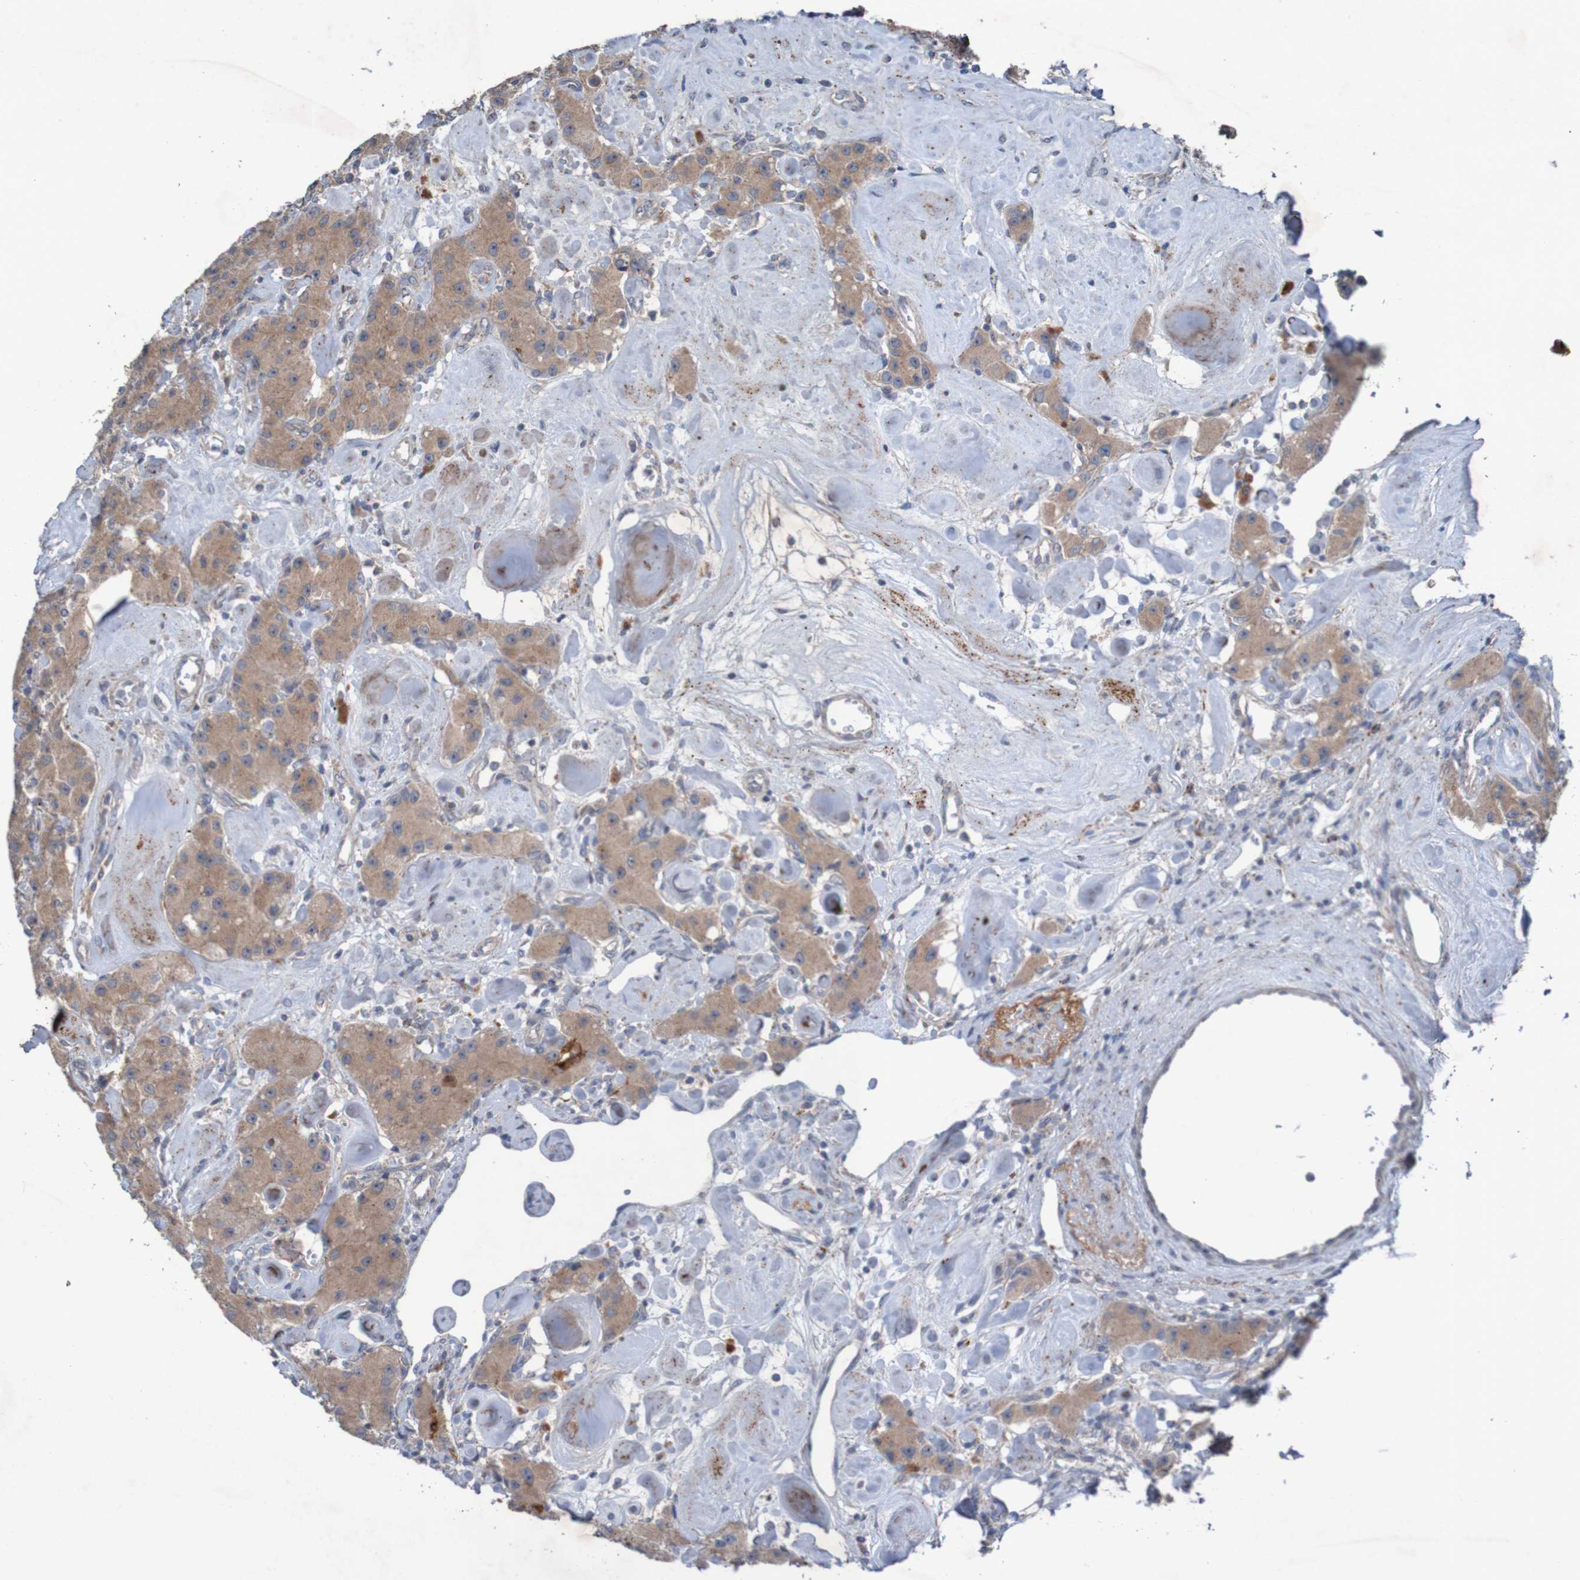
{"staining": {"intensity": "moderate", "quantity": ">75%", "location": "cytoplasmic/membranous"}, "tissue": "carcinoid", "cell_type": "Tumor cells", "image_type": "cancer", "snomed": [{"axis": "morphology", "description": "Carcinoid, malignant, NOS"}, {"axis": "topography", "description": "Pancreas"}], "caption": "Carcinoid stained with a protein marker shows moderate staining in tumor cells.", "gene": "ANGPT4", "patient": {"sex": "male", "age": 41}}